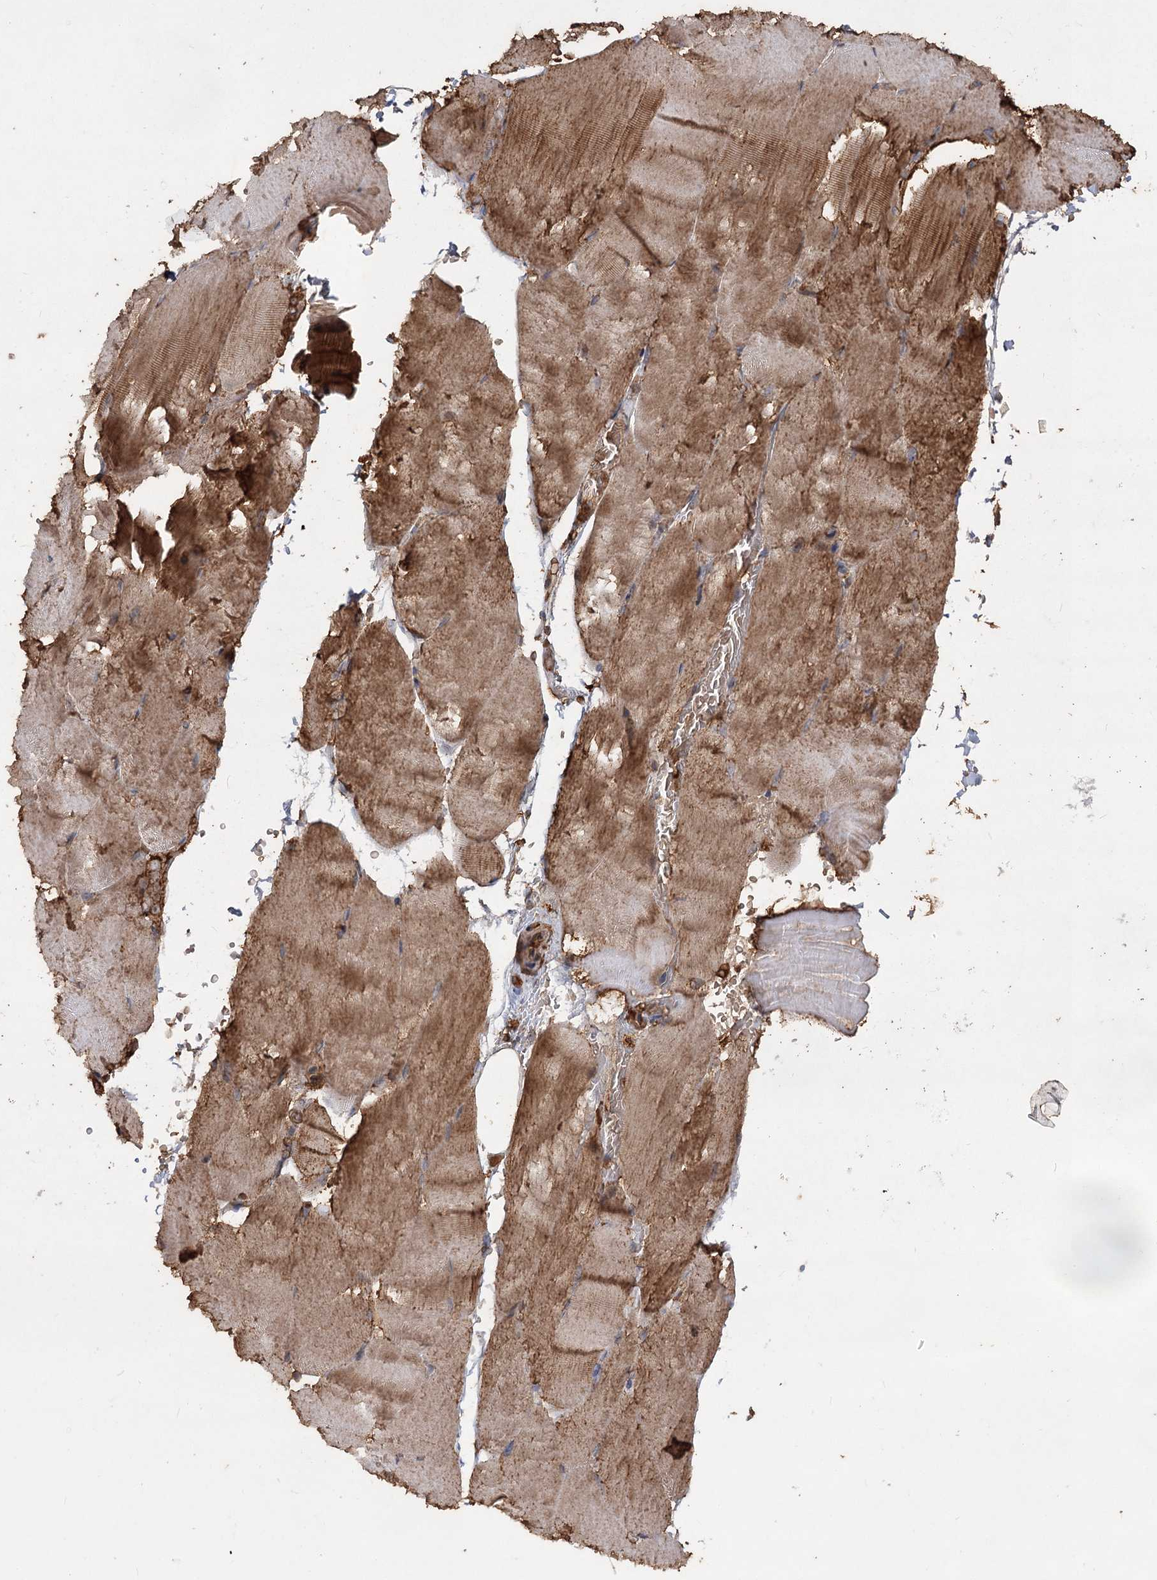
{"staining": {"intensity": "moderate", "quantity": "25%-75%", "location": "cytoplasmic/membranous"}, "tissue": "skeletal muscle", "cell_type": "Myocytes", "image_type": "normal", "snomed": [{"axis": "morphology", "description": "Normal tissue, NOS"}, {"axis": "topography", "description": "Skeletal muscle"}, {"axis": "topography", "description": "Parathyroid gland"}], "caption": "Immunohistochemical staining of normal human skeletal muscle displays moderate cytoplasmic/membranous protein staining in approximately 25%-75% of myocytes.", "gene": "PIK3C2A", "patient": {"sex": "female", "age": 37}}